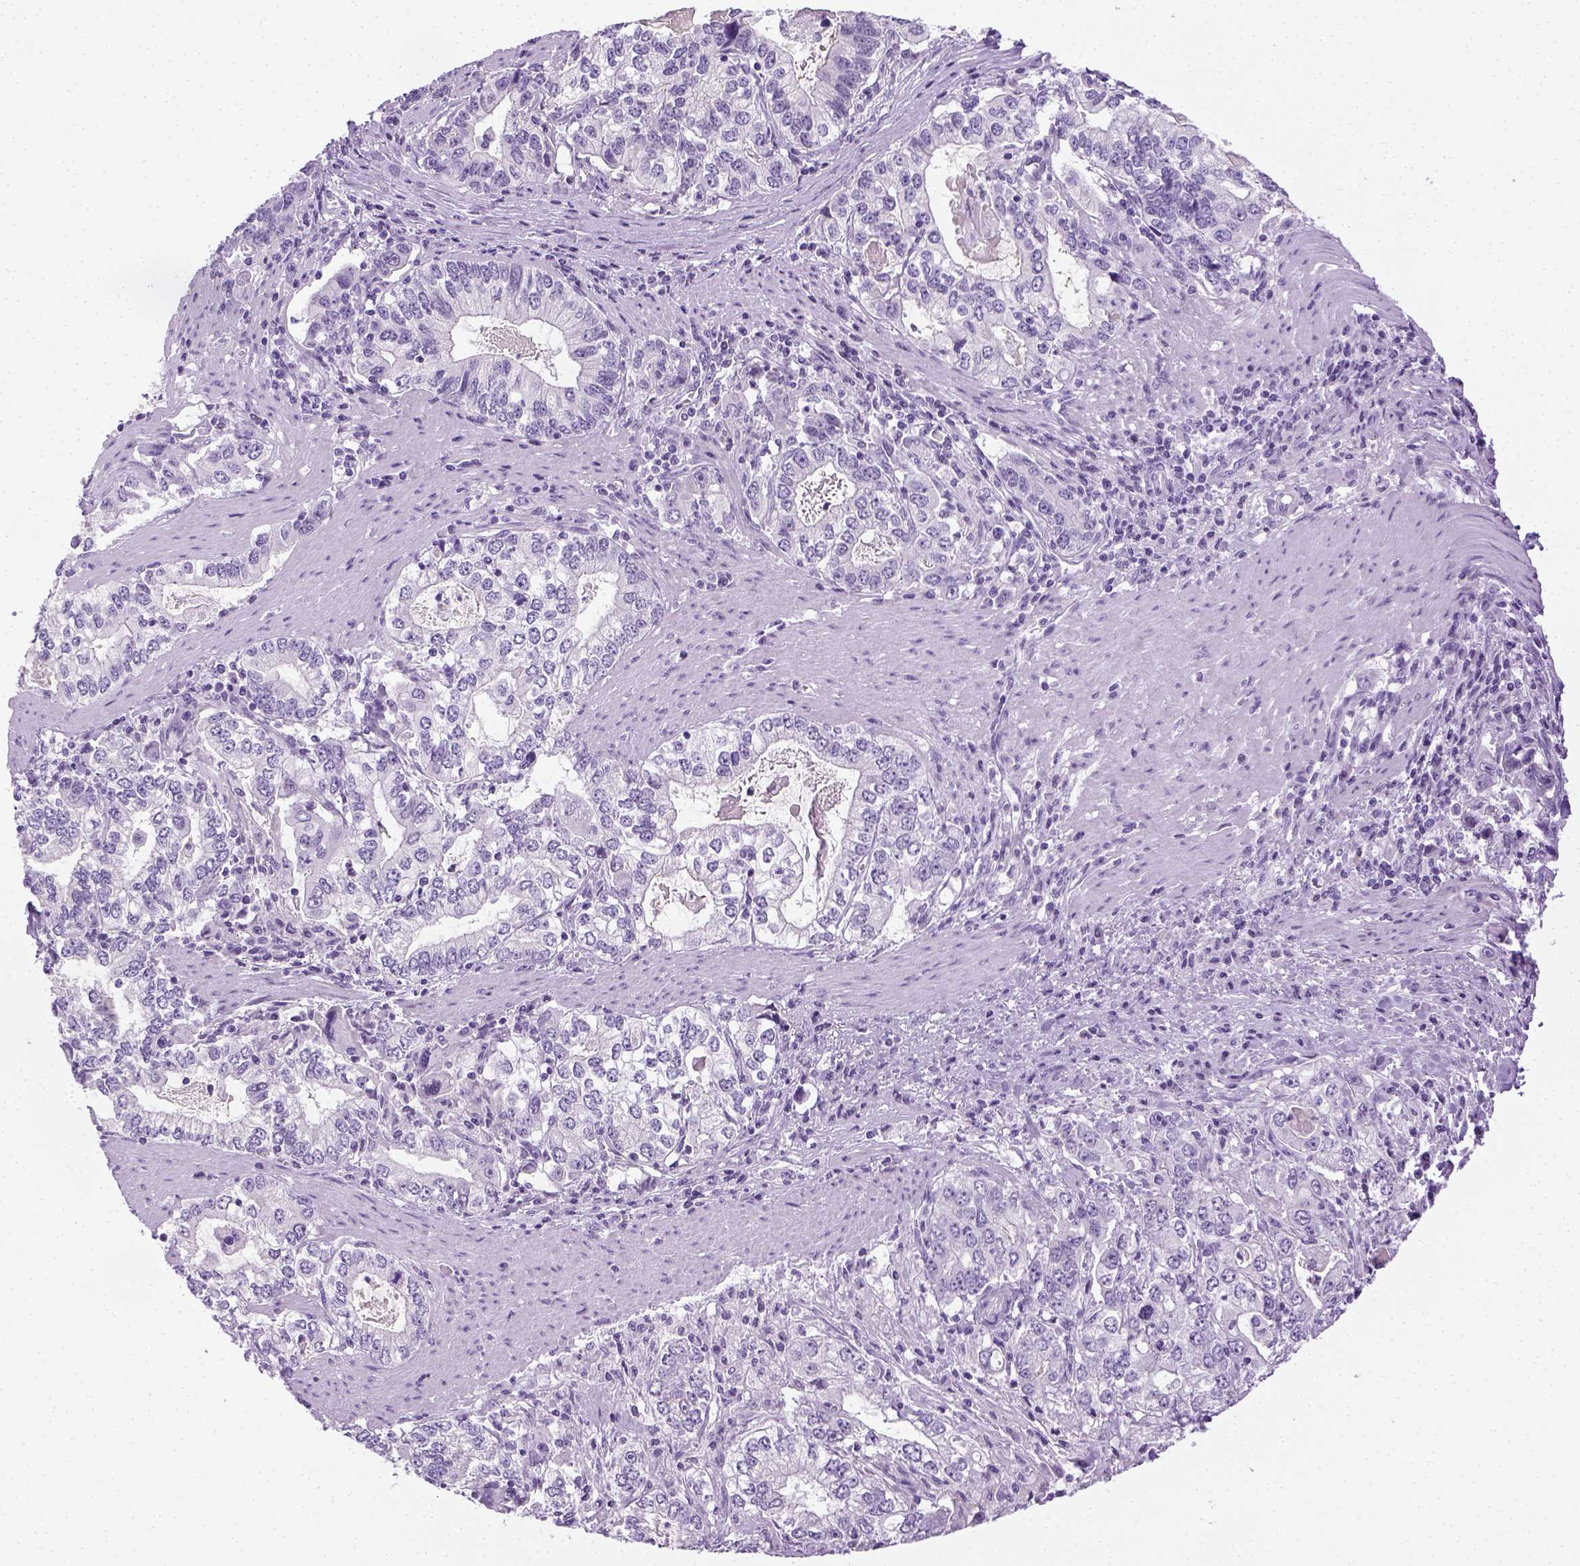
{"staining": {"intensity": "negative", "quantity": "none", "location": "none"}, "tissue": "stomach cancer", "cell_type": "Tumor cells", "image_type": "cancer", "snomed": [{"axis": "morphology", "description": "Adenocarcinoma, NOS"}, {"axis": "topography", "description": "Stomach, lower"}], "caption": "An image of human stomach cancer is negative for staining in tumor cells.", "gene": "LGSN", "patient": {"sex": "female", "age": 72}}